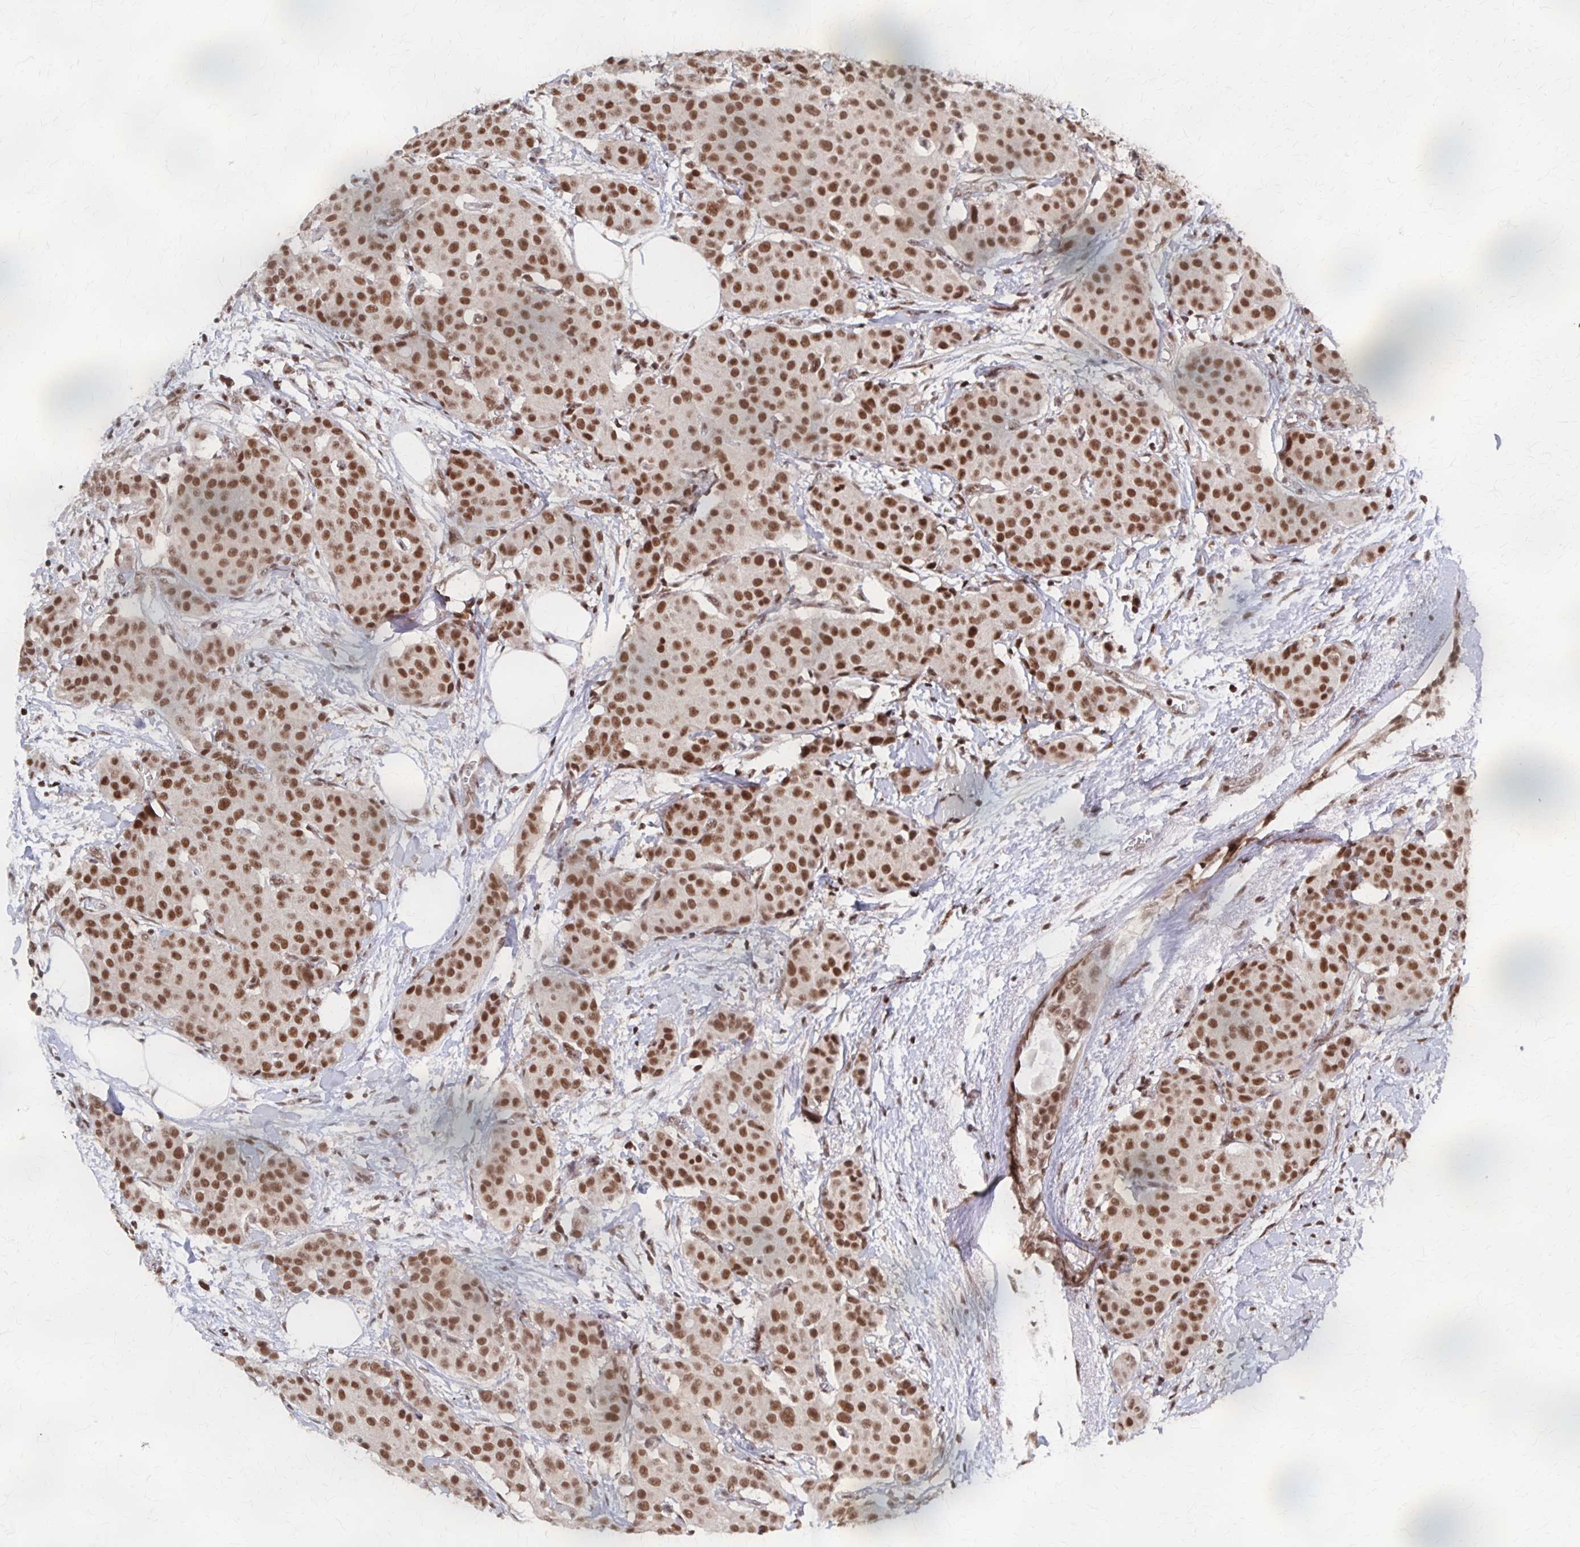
{"staining": {"intensity": "moderate", "quantity": ">75%", "location": "nuclear"}, "tissue": "breast cancer", "cell_type": "Tumor cells", "image_type": "cancer", "snomed": [{"axis": "morphology", "description": "Duct carcinoma"}, {"axis": "topography", "description": "Breast"}], "caption": "IHC histopathology image of neoplastic tissue: breast cancer stained using immunohistochemistry exhibits medium levels of moderate protein expression localized specifically in the nuclear of tumor cells, appearing as a nuclear brown color.", "gene": "GTF2B", "patient": {"sex": "female", "age": 91}}